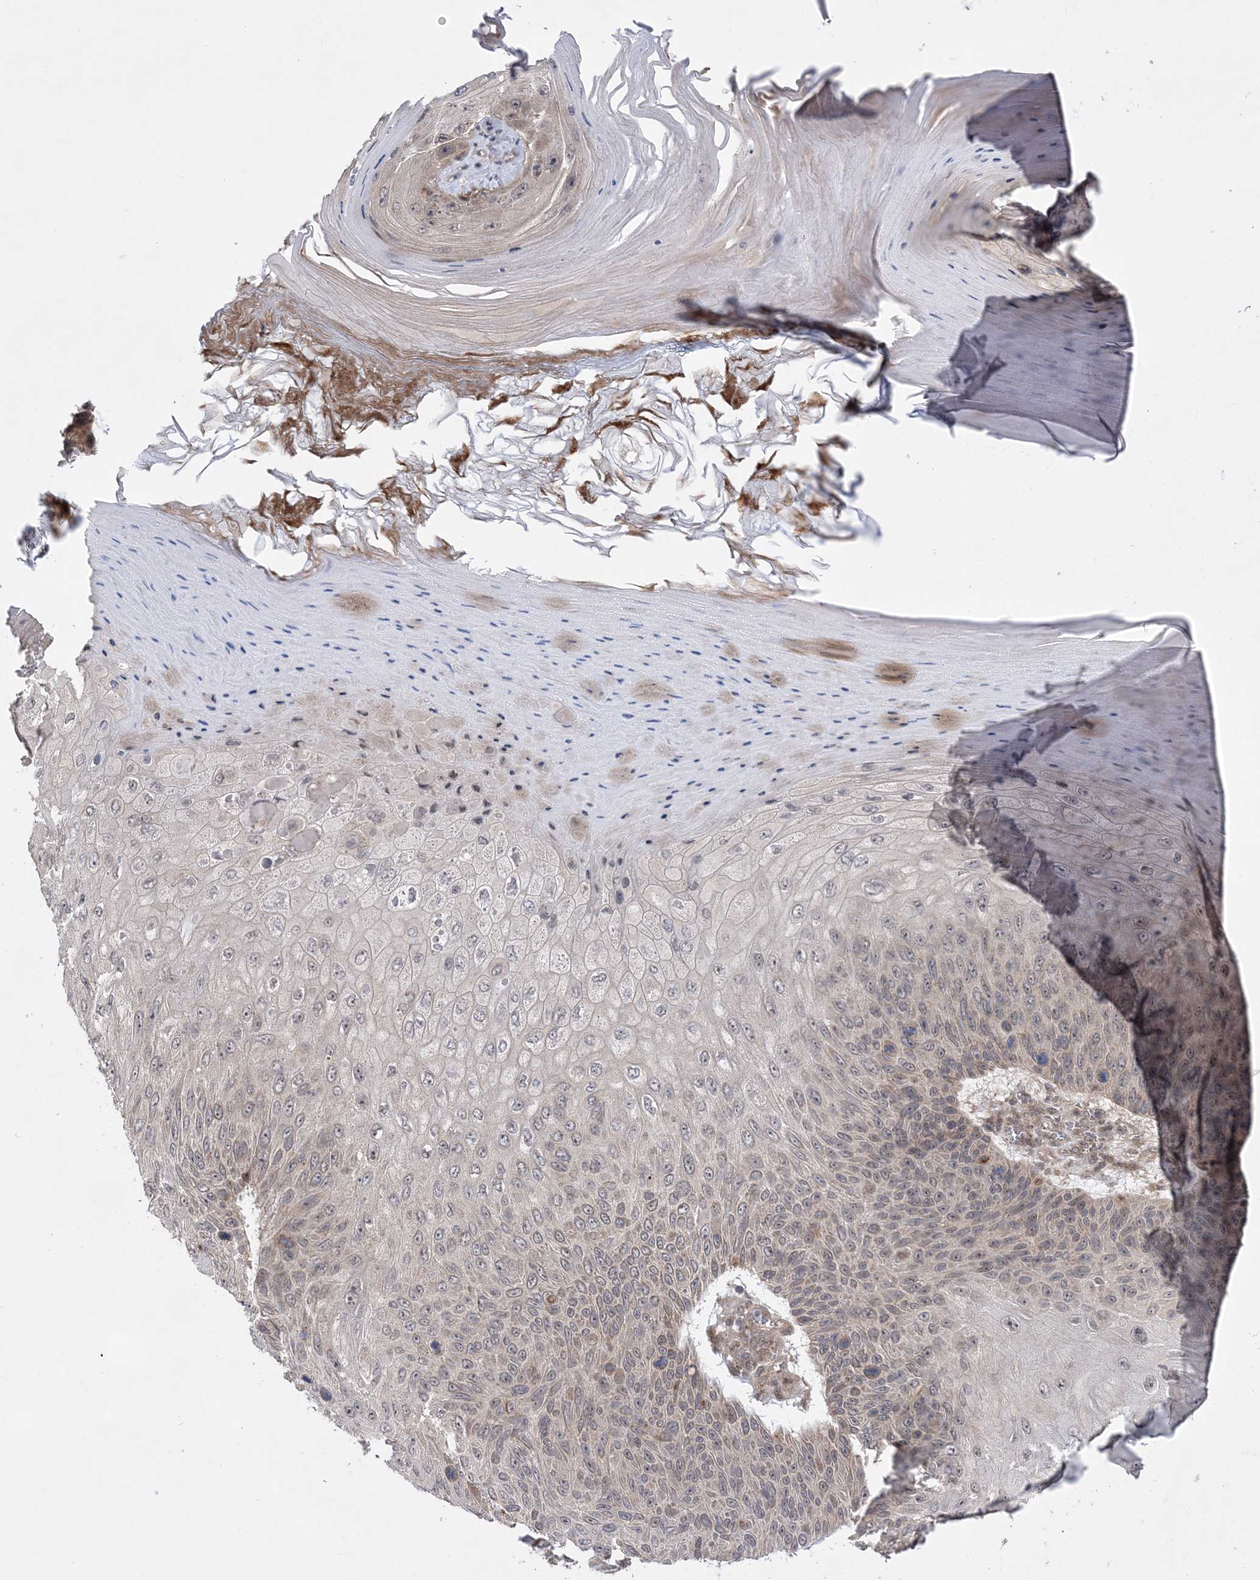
{"staining": {"intensity": "weak", "quantity": "<25%", "location": "cytoplasmic/membranous"}, "tissue": "skin cancer", "cell_type": "Tumor cells", "image_type": "cancer", "snomed": [{"axis": "morphology", "description": "Squamous cell carcinoma, NOS"}, {"axis": "topography", "description": "Skin"}], "caption": "This is an IHC histopathology image of human skin cancer. There is no expression in tumor cells.", "gene": "ANAPC15", "patient": {"sex": "female", "age": 88}}